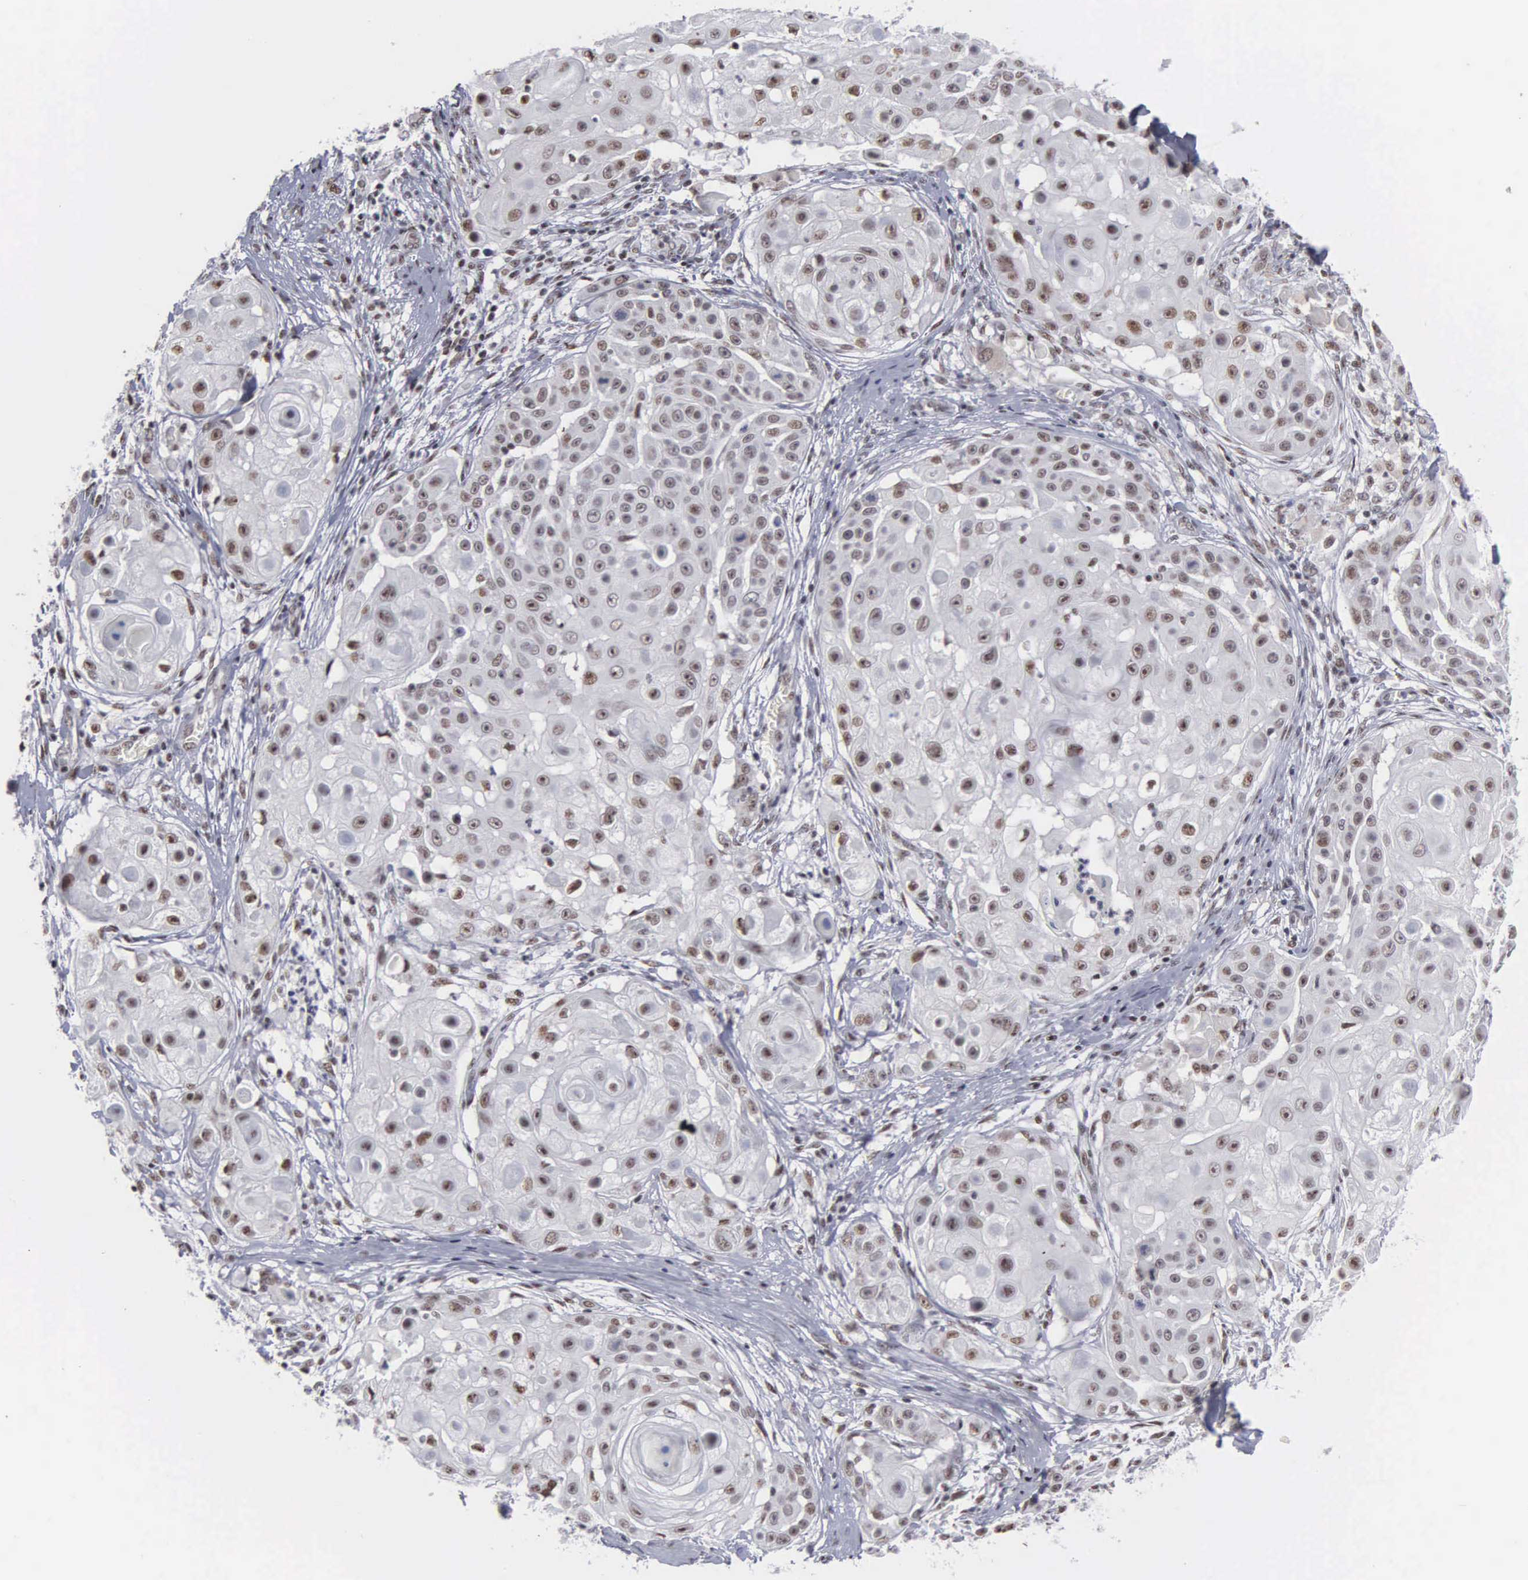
{"staining": {"intensity": "moderate", "quantity": ">75%", "location": "nuclear"}, "tissue": "skin cancer", "cell_type": "Tumor cells", "image_type": "cancer", "snomed": [{"axis": "morphology", "description": "Squamous cell carcinoma, NOS"}, {"axis": "topography", "description": "Skin"}], "caption": "Human skin squamous cell carcinoma stained with a brown dye displays moderate nuclear positive expression in about >75% of tumor cells.", "gene": "KIAA0586", "patient": {"sex": "female", "age": 57}}